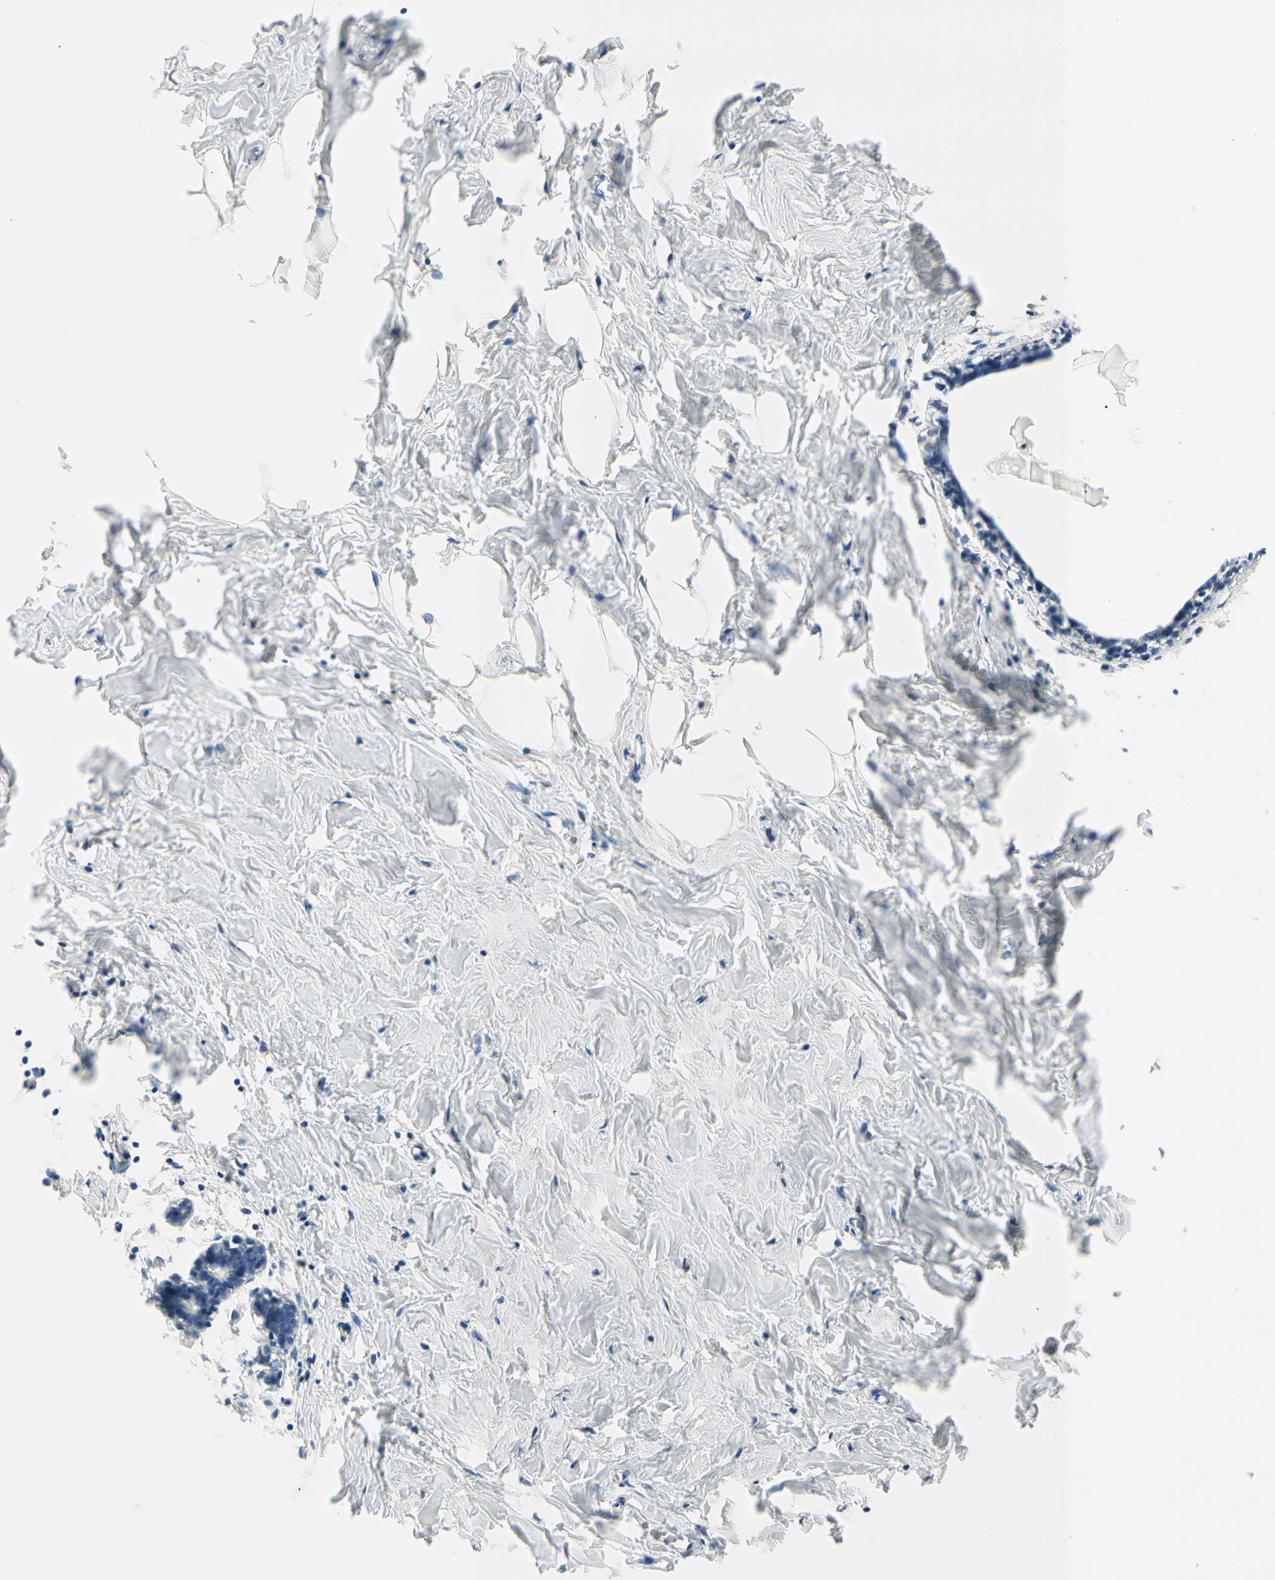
{"staining": {"intensity": "negative", "quantity": "none", "location": "none"}, "tissue": "breast", "cell_type": "Adipocytes", "image_type": "normal", "snomed": [{"axis": "morphology", "description": "Normal tissue, NOS"}, {"axis": "topography", "description": "Breast"}], "caption": "High power microscopy photomicrograph of an immunohistochemistry (IHC) photomicrograph of benign breast, revealing no significant positivity in adipocytes. Brightfield microscopy of IHC stained with DAB (brown) and hematoxylin (blue), captured at high magnification.", "gene": "B4GALNT1", "patient": {"sex": "female", "age": 27}}